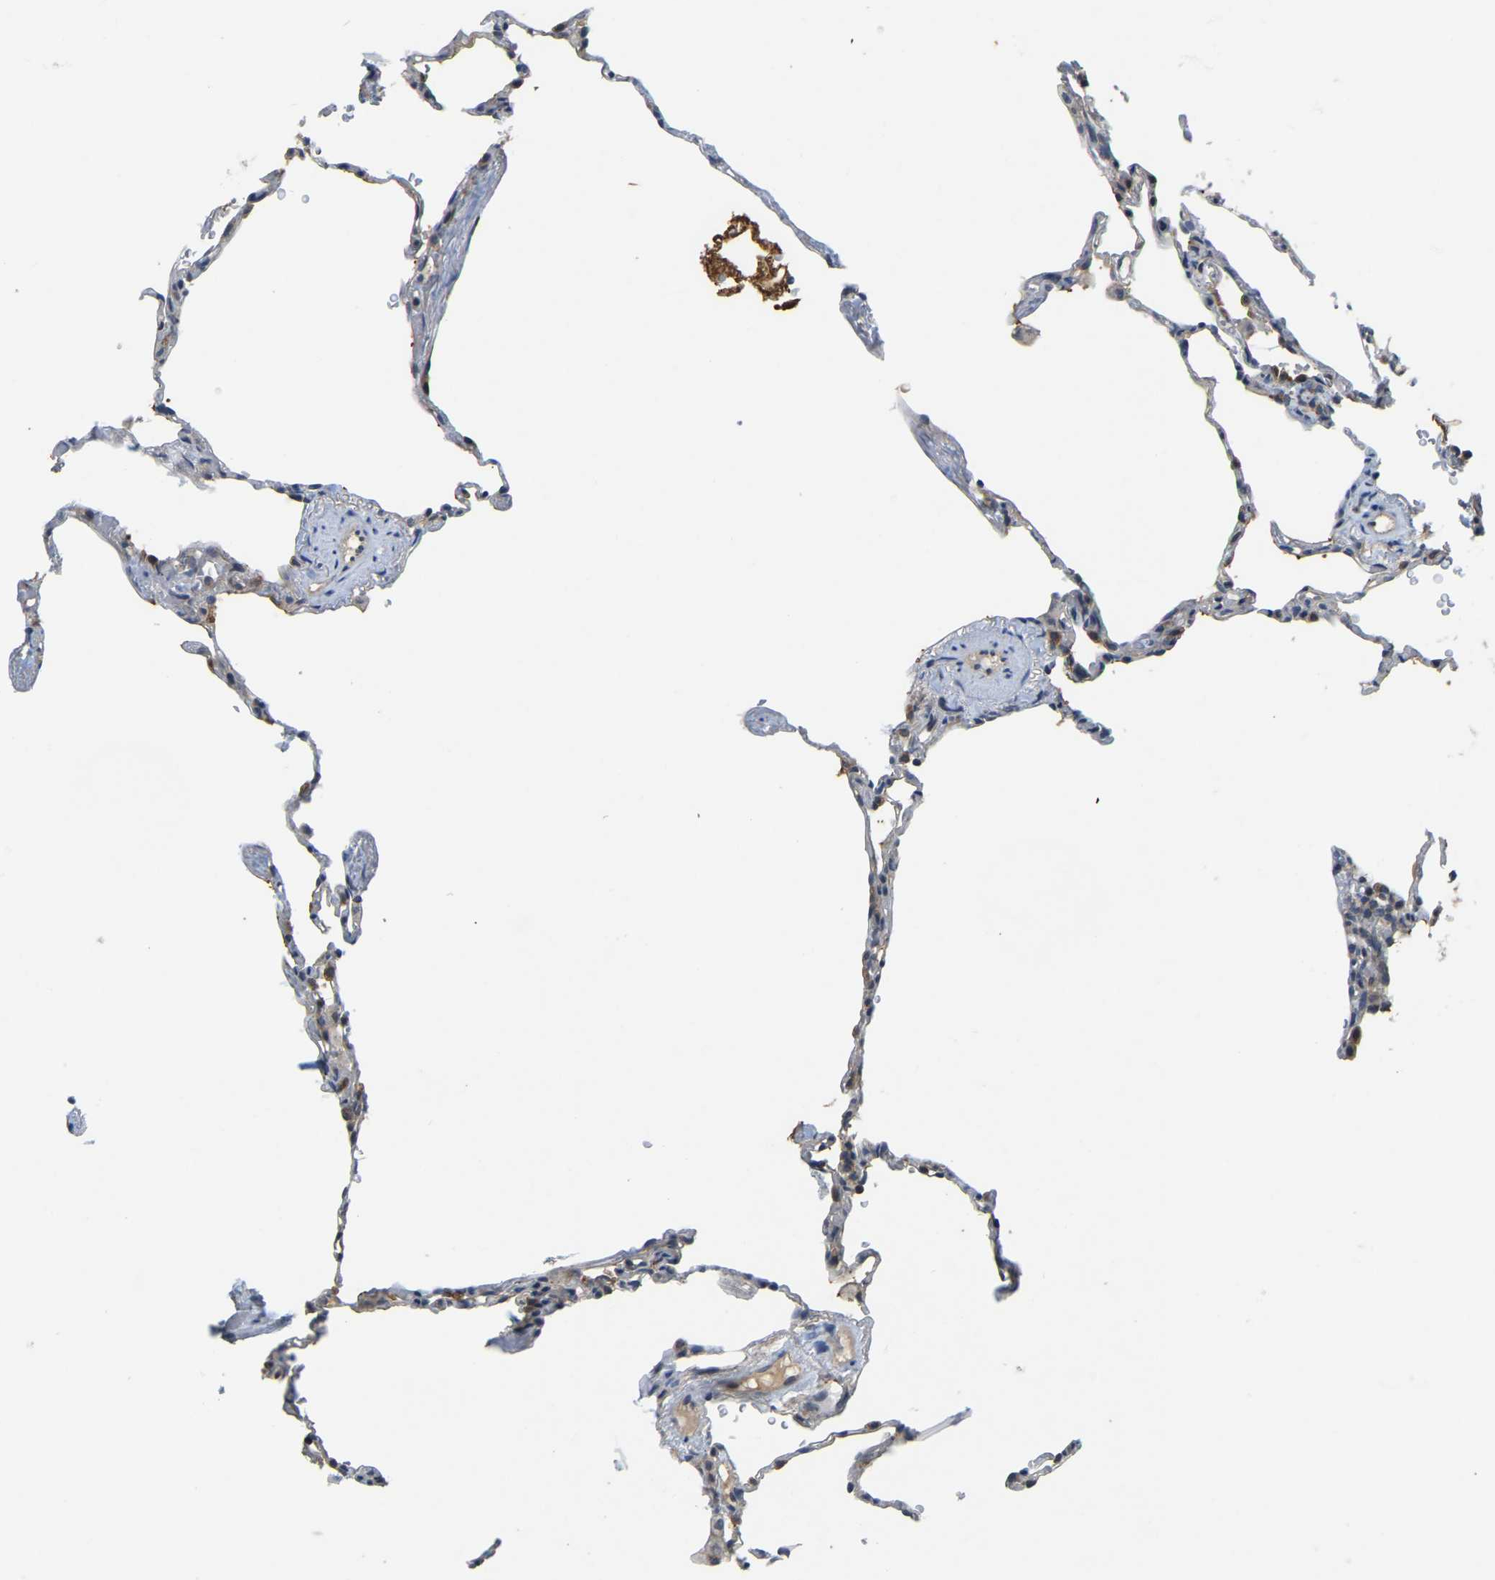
{"staining": {"intensity": "weak", "quantity": "<25%", "location": "cytoplasmic/membranous"}, "tissue": "lung", "cell_type": "Alveolar cells", "image_type": "normal", "snomed": [{"axis": "morphology", "description": "Normal tissue, NOS"}, {"axis": "topography", "description": "Lung"}], "caption": "The photomicrograph demonstrates no staining of alveolar cells in benign lung.", "gene": "AHNAK", "patient": {"sex": "male", "age": 59}}